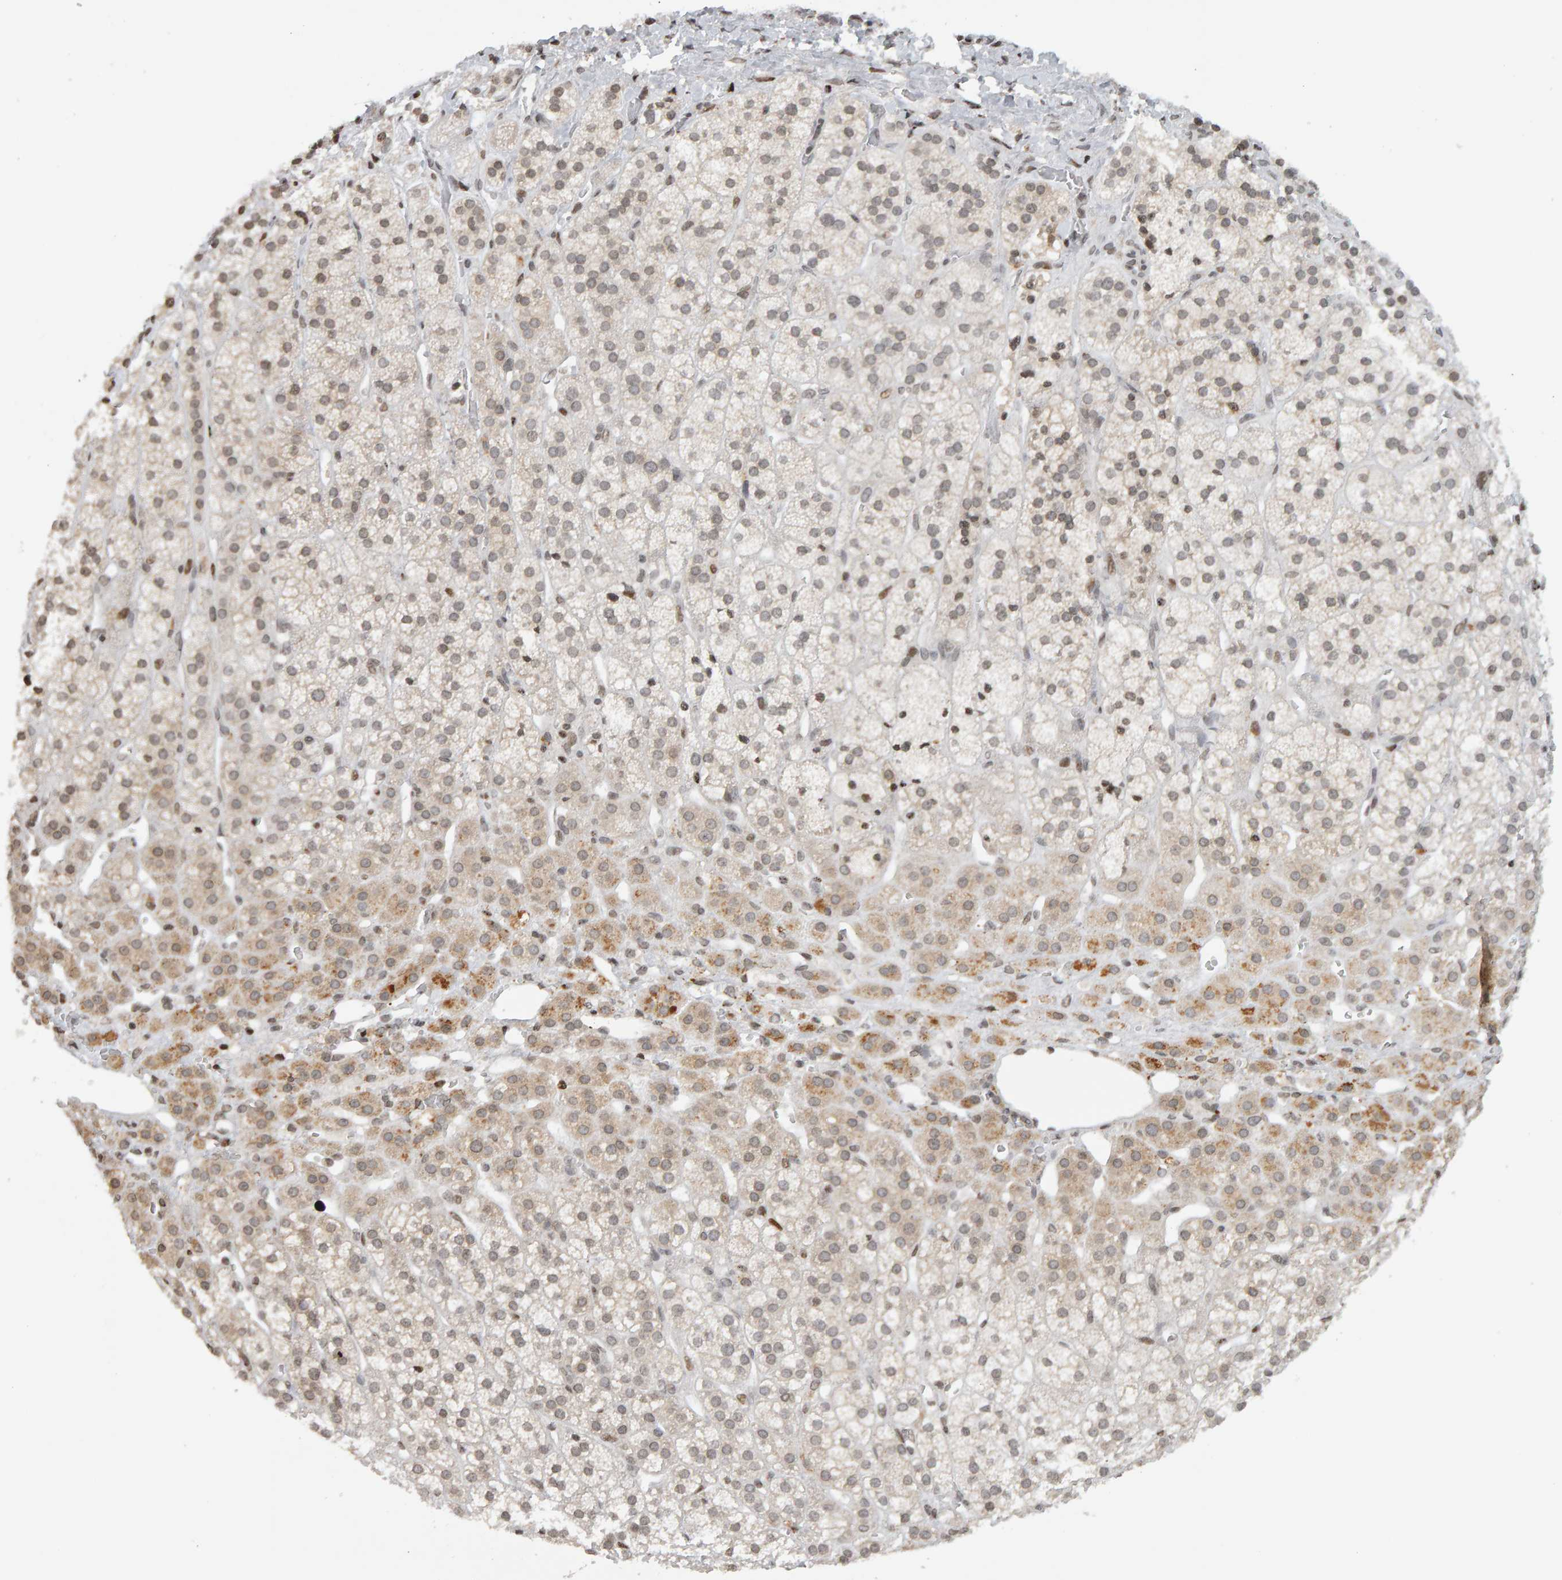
{"staining": {"intensity": "moderate", "quantity": "<25%", "location": "cytoplasmic/membranous"}, "tissue": "adrenal gland", "cell_type": "Glandular cells", "image_type": "normal", "snomed": [{"axis": "morphology", "description": "Normal tissue, NOS"}, {"axis": "topography", "description": "Adrenal gland"}], "caption": "Immunohistochemical staining of benign human adrenal gland shows low levels of moderate cytoplasmic/membranous staining in about <25% of glandular cells. The staining is performed using DAB brown chromogen to label protein expression. The nuclei are counter-stained blue using hematoxylin.", "gene": "TRAM1", "patient": {"sex": "male", "age": 56}}